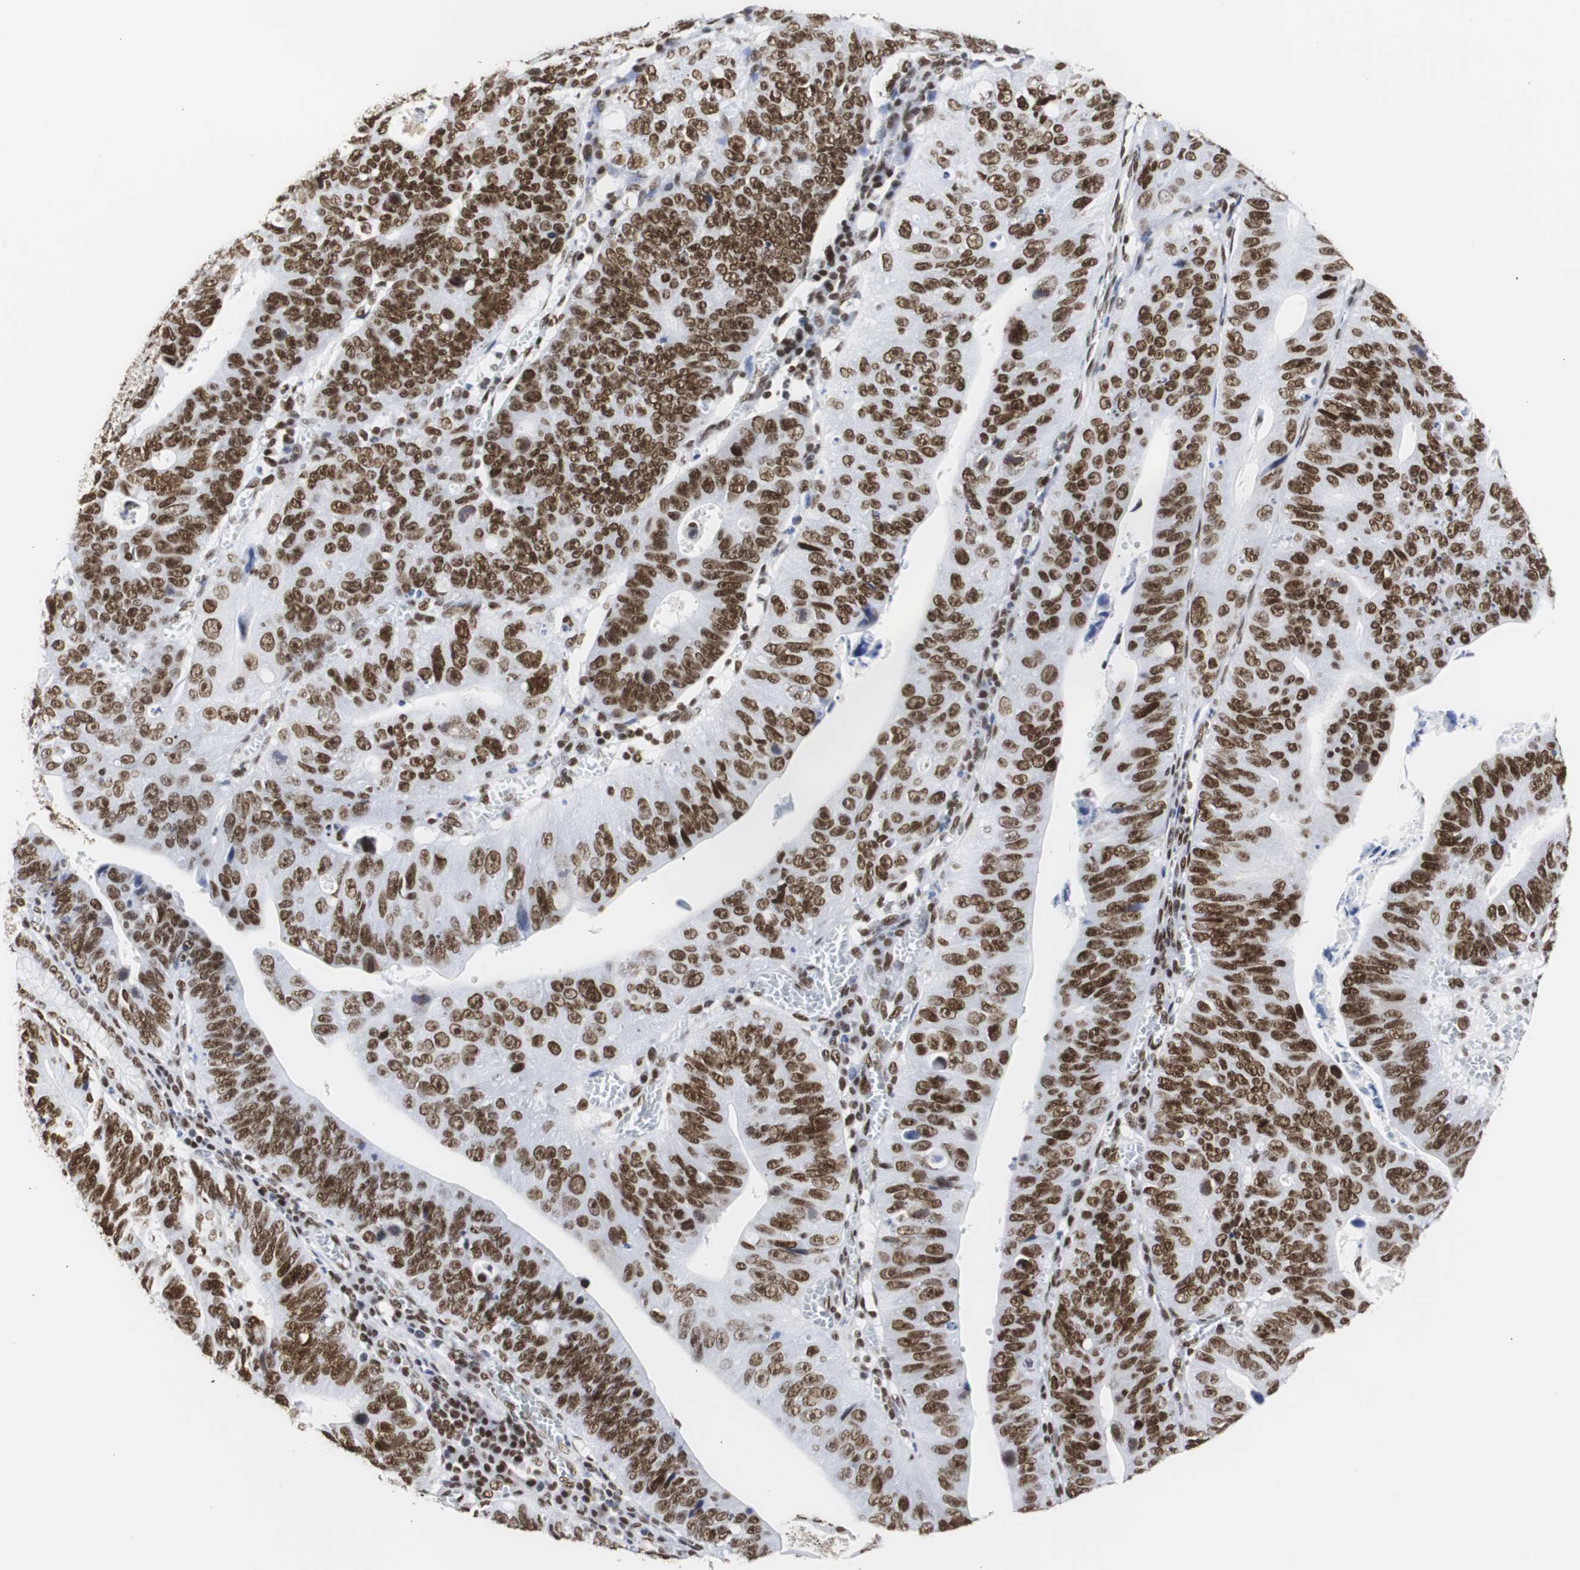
{"staining": {"intensity": "strong", "quantity": ">75%", "location": "nuclear"}, "tissue": "stomach cancer", "cell_type": "Tumor cells", "image_type": "cancer", "snomed": [{"axis": "morphology", "description": "Adenocarcinoma, NOS"}, {"axis": "topography", "description": "Stomach"}], "caption": "An image of adenocarcinoma (stomach) stained for a protein exhibits strong nuclear brown staining in tumor cells. (DAB IHC, brown staining for protein, blue staining for nuclei).", "gene": "HNRNPH2", "patient": {"sex": "male", "age": 59}}